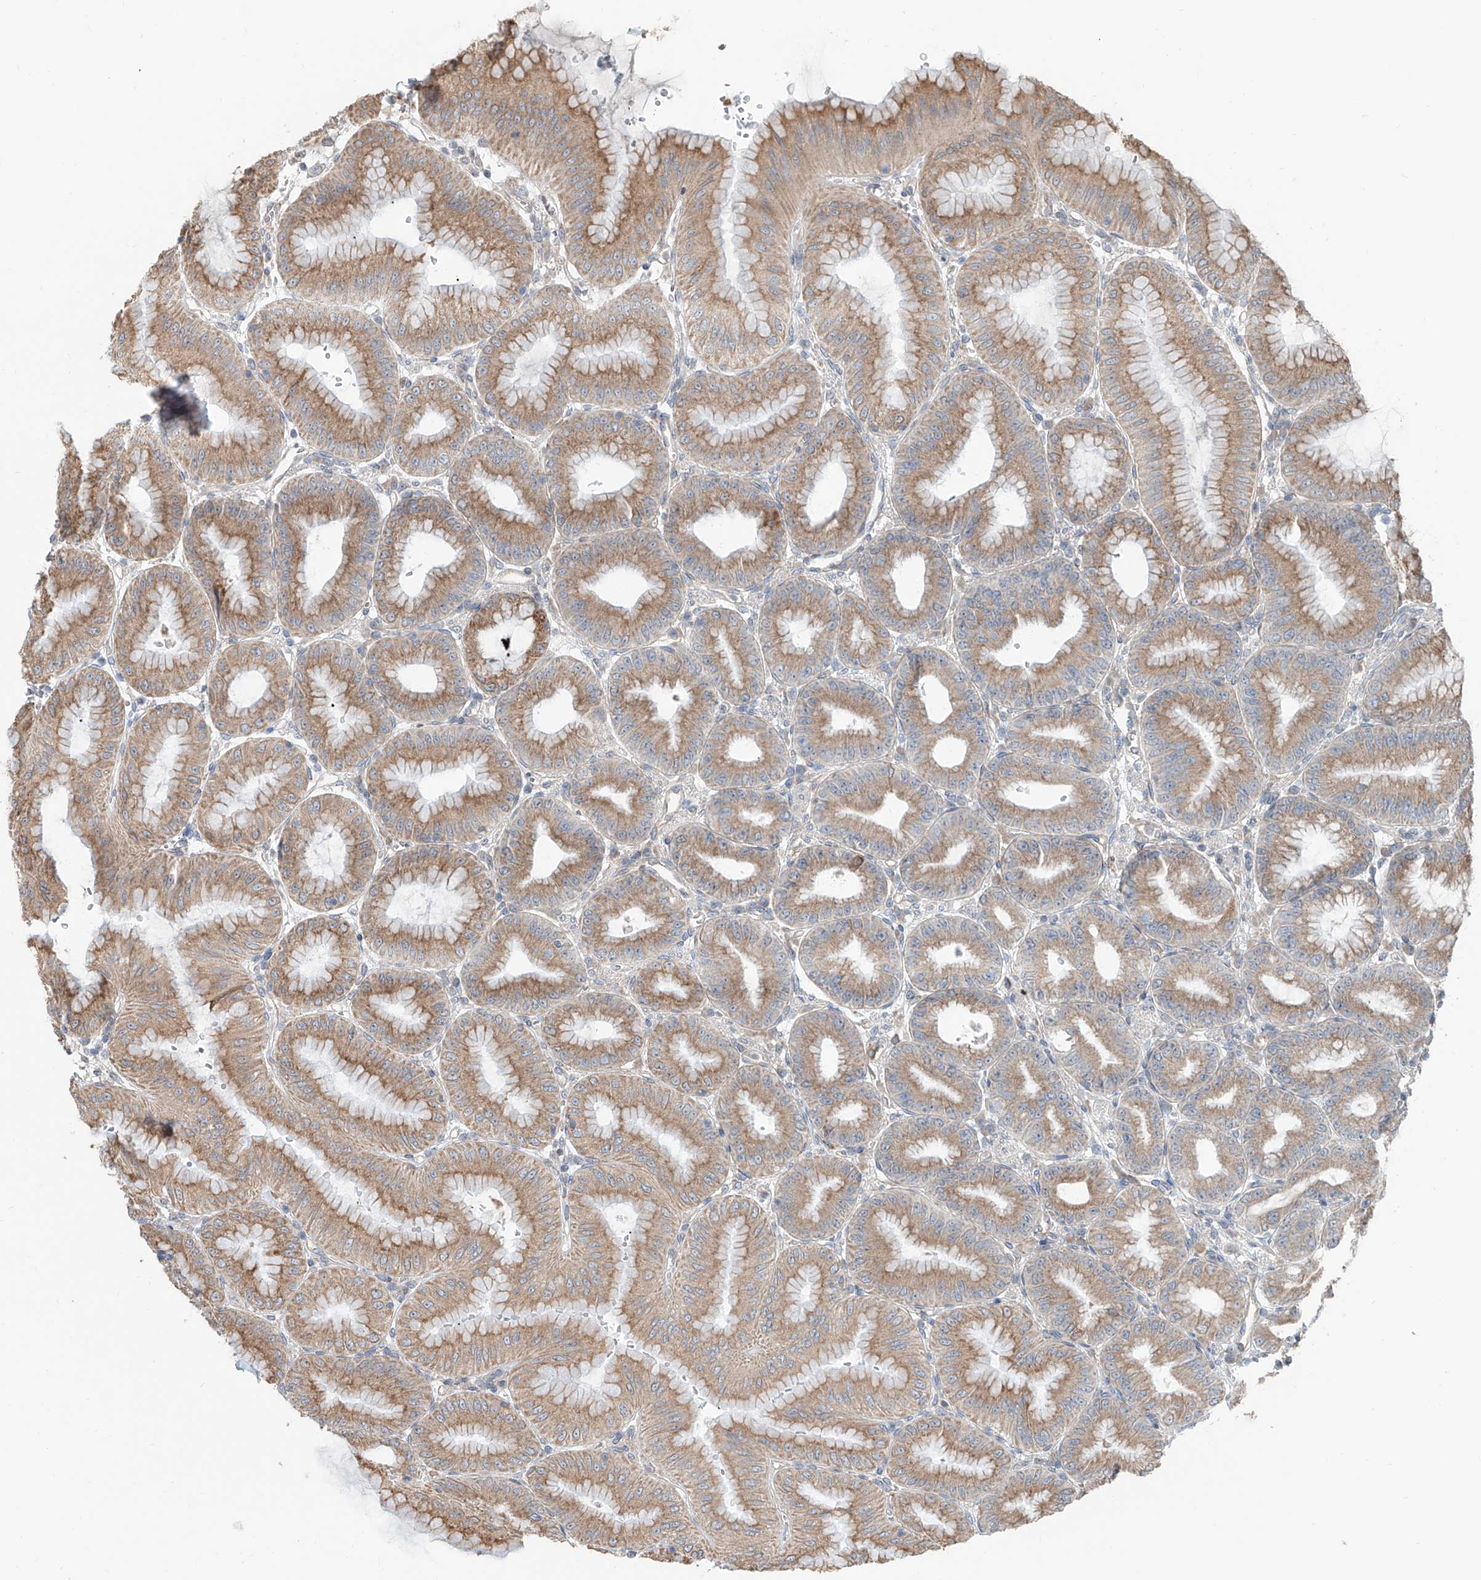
{"staining": {"intensity": "moderate", "quantity": "25%-75%", "location": "cytoplasmic/membranous"}, "tissue": "stomach", "cell_type": "Glandular cells", "image_type": "normal", "snomed": [{"axis": "morphology", "description": "Normal tissue, NOS"}, {"axis": "topography", "description": "Stomach, lower"}], "caption": "Stomach stained with immunohistochemistry (IHC) demonstrates moderate cytoplasmic/membranous staining in about 25%-75% of glandular cells. Nuclei are stained in blue.", "gene": "KCNK10", "patient": {"sex": "male", "age": 71}}